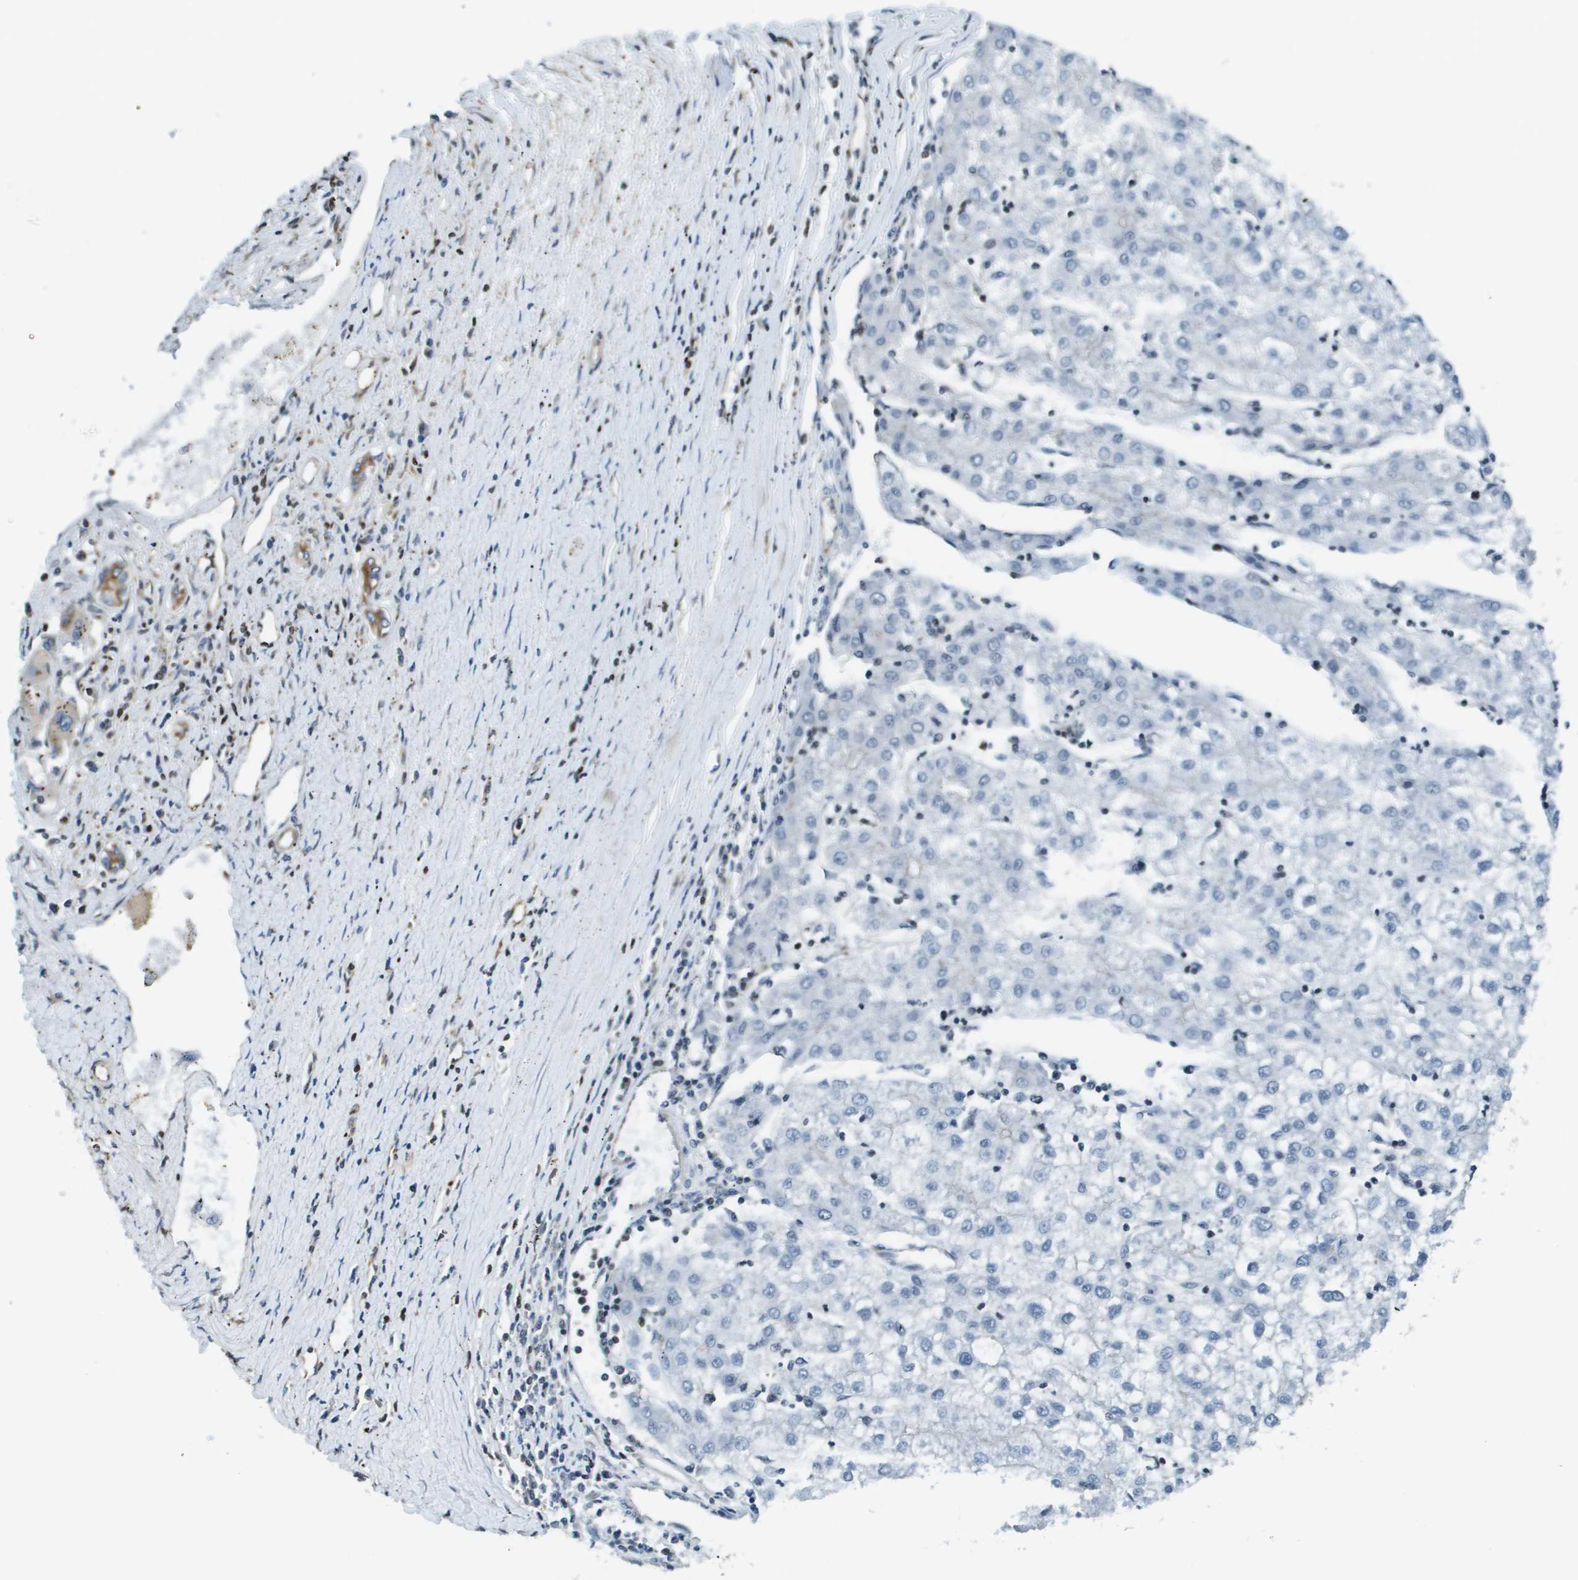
{"staining": {"intensity": "negative", "quantity": "none", "location": "none"}, "tissue": "liver cancer", "cell_type": "Tumor cells", "image_type": "cancer", "snomed": [{"axis": "morphology", "description": "Carcinoma, Hepatocellular, NOS"}, {"axis": "topography", "description": "Liver"}], "caption": "Human liver hepatocellular carcinoma stained for a protein using immunohistochemistry (IHC) reveals no expression in tumor cells.", "gene": "ESYT1", "patient": {"sex": "male", "age": 72}}